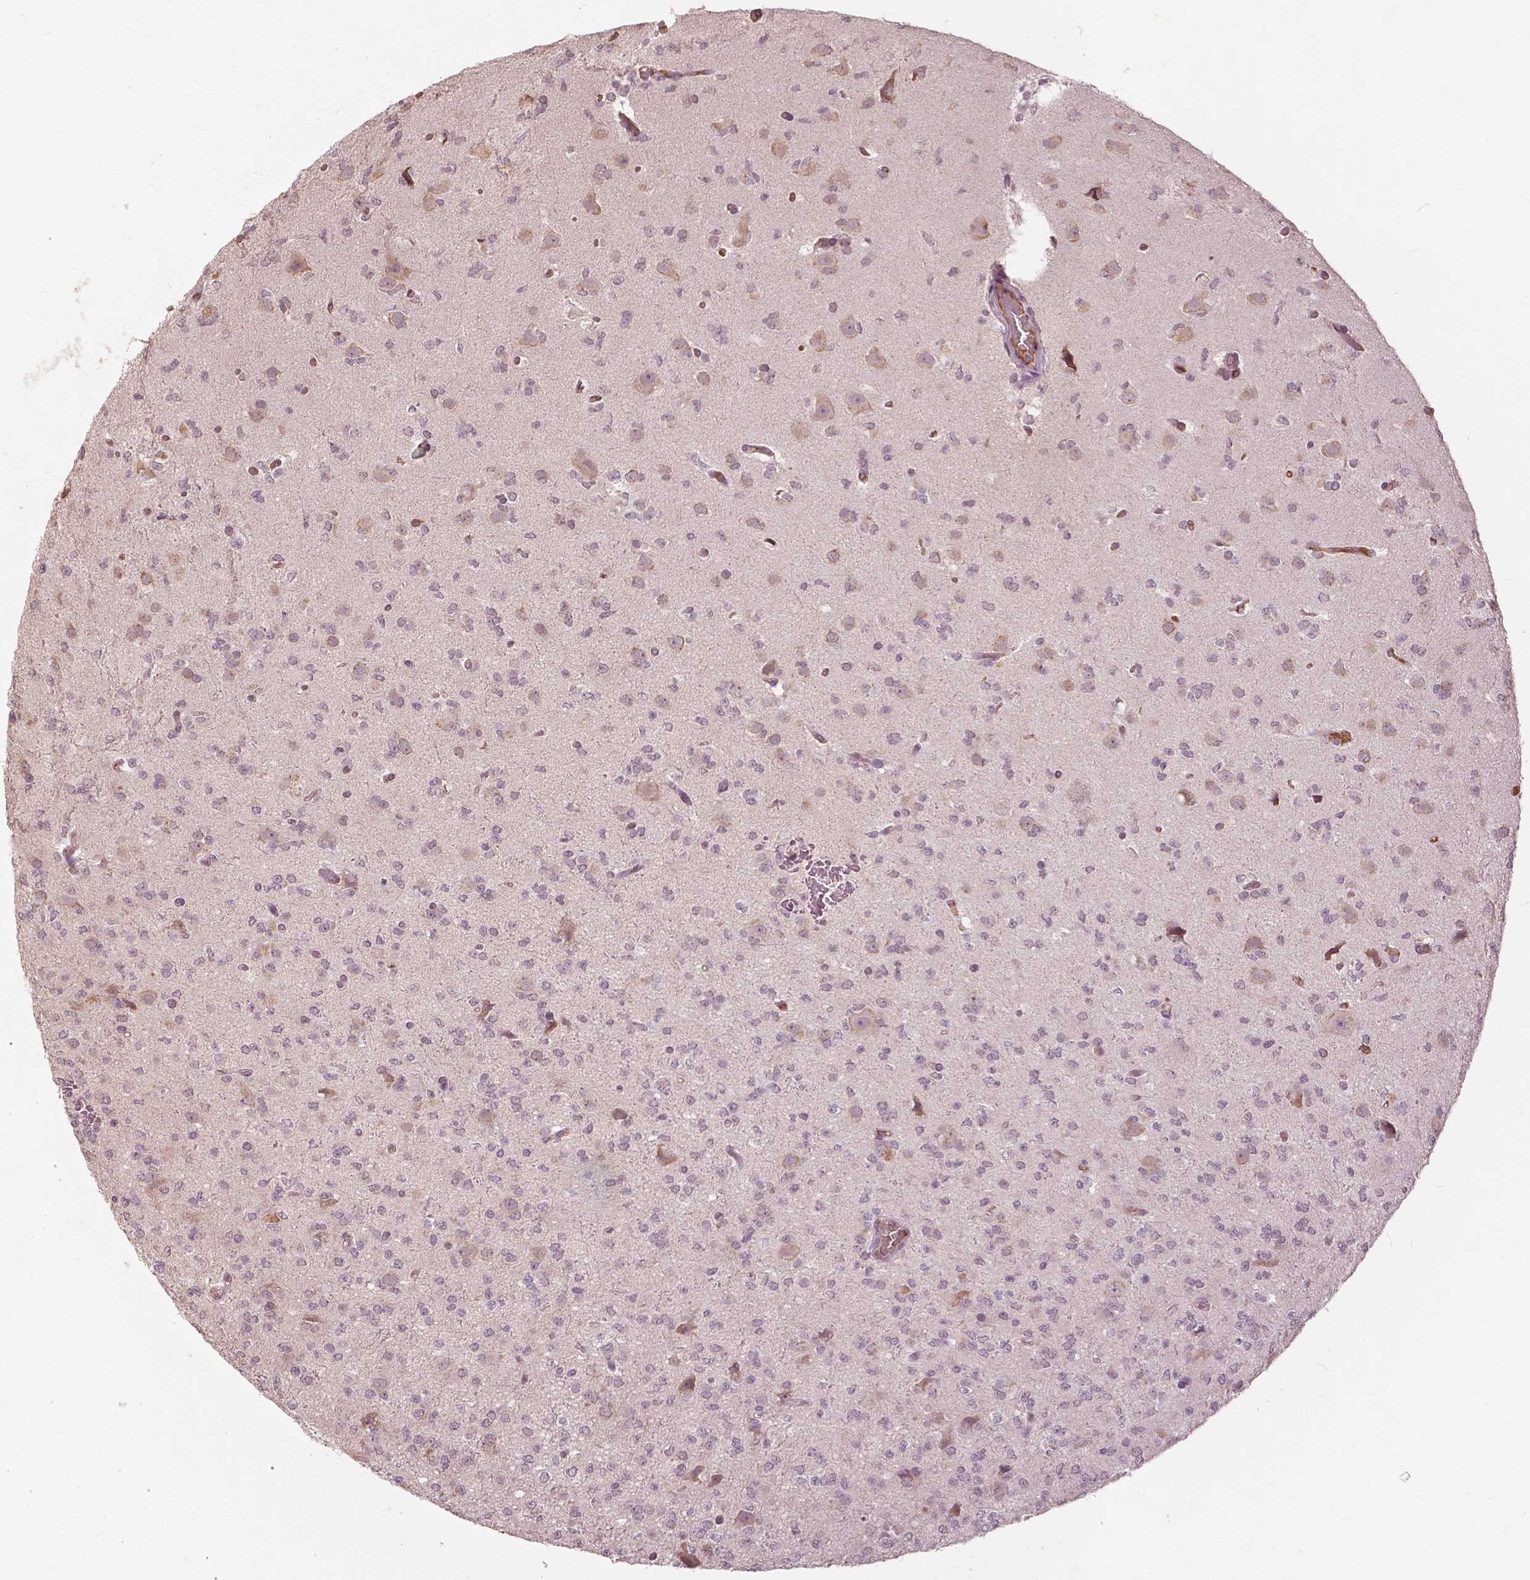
{"staining": {"intensity": "weak", "quantity": "<25%", "location": "nuclear"}, "tissue": "glioma", "cell_type": "Tumor cells", "image_type": "cancer", "snomed": [{"axis": "morphology", "description": "Glioma, malignant, Low grade"}, {"axis": "topography", "description": "Brain"}], "caption": "Malignant glioma (low-grade) stained for a protein using immunohistochemistry (IHC) demonstrates no expression tumor cells.", "gene": "ANGPTL4", "patient": {"sex": "male", "age": 27}}